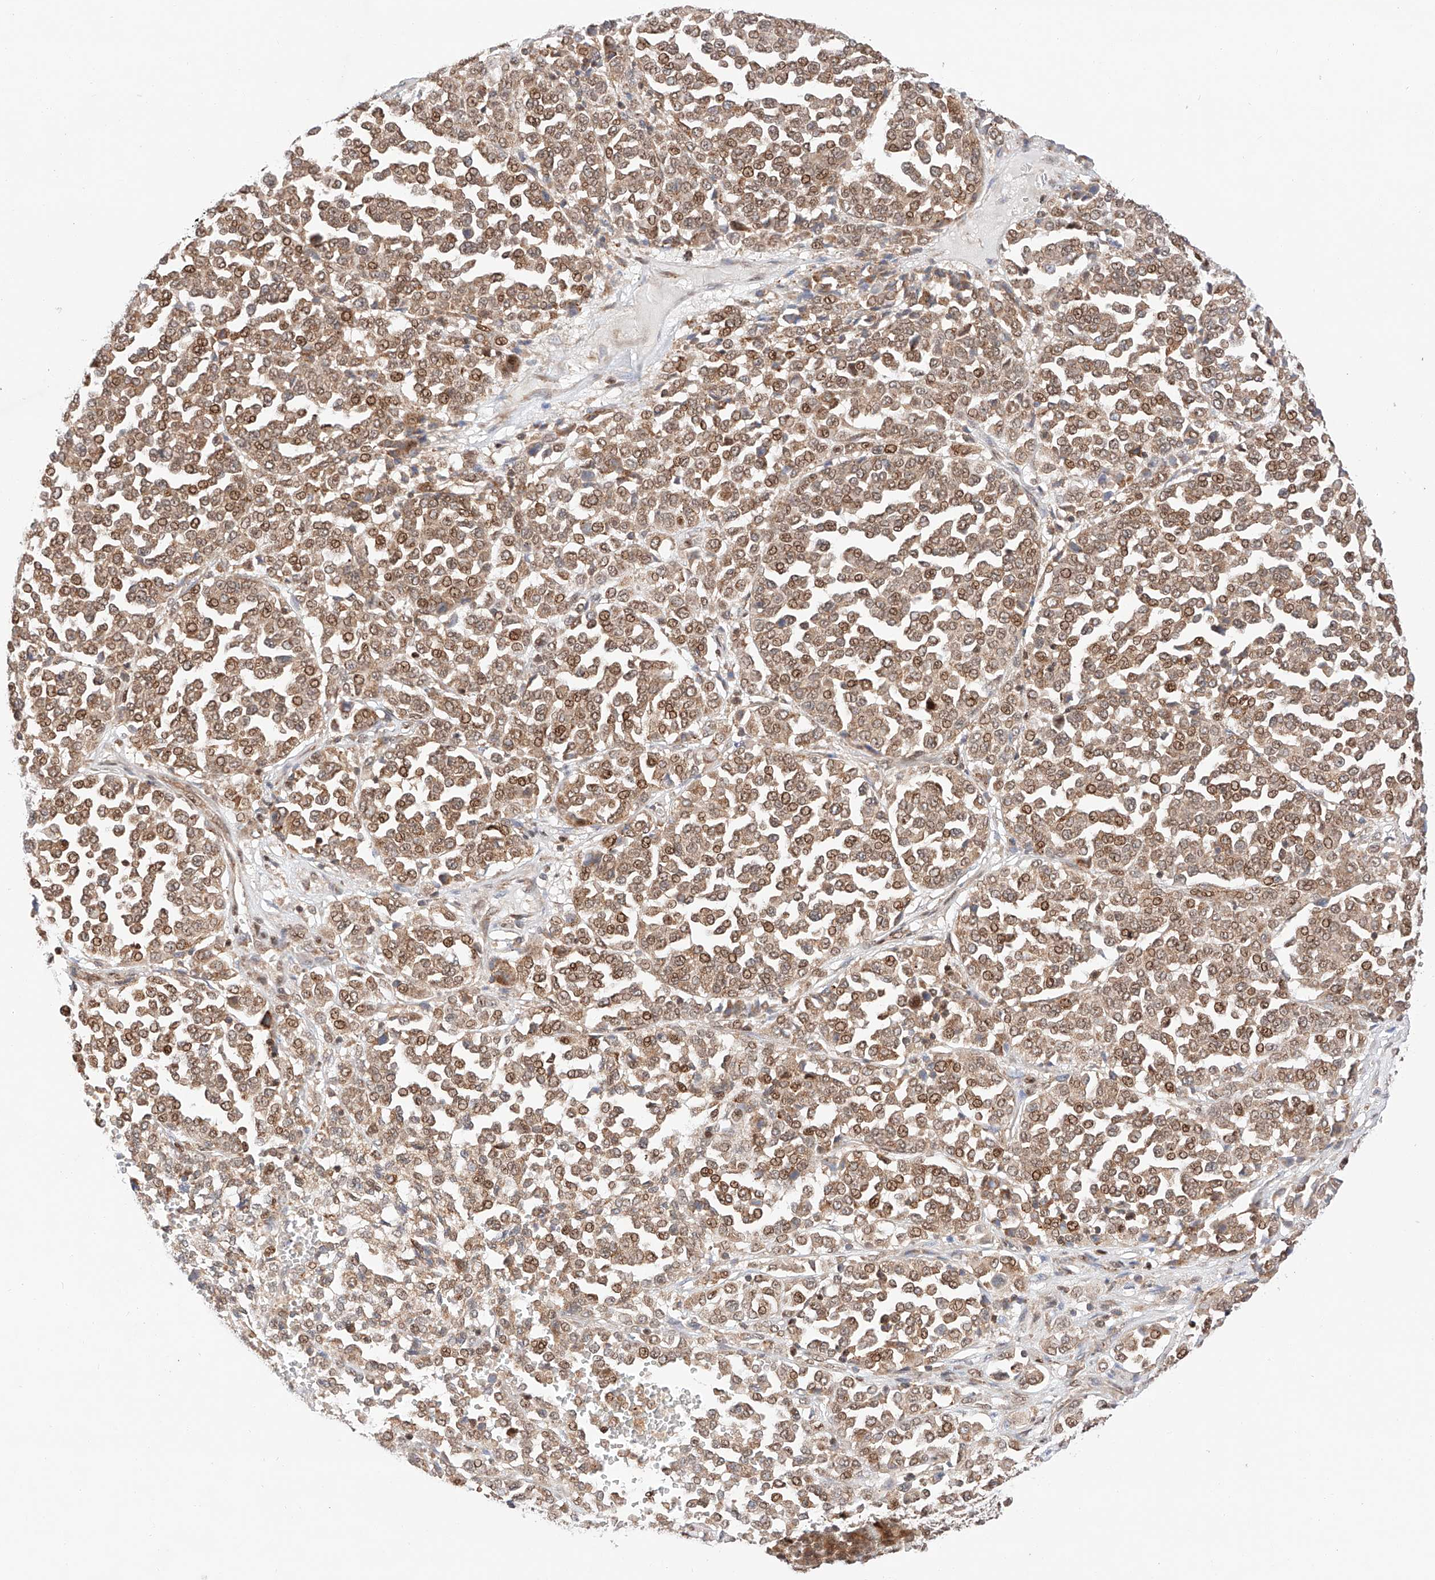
{"staining": {"intensity": "moderate", "quantity": ">75%", "location": "cytoplasmic/membranous,nuclear"}, "tissue": "melanoma", "cell_type": "Tumor cells", "image_type": "cancer", "snomed": [{"axis": "morphology", "description": "Malignant melanoma, Metastatic site"}, {"axis": "topography", "description": "Pancreas"}], "caption": "Protein staining by IHC displays moderate cytoplasmic/membranous and nuclear expression in about >75% of tumor cells in malignant melanoma (metastatic site). The staining is performed using DAB (3,3'-diaminobenzidine) brown chromogen to label protein expression. The nuclei are counter-stained blue using hematoxylin.", "gene": "HDAC9", "patient": {"sex": "female", "age": 30}}